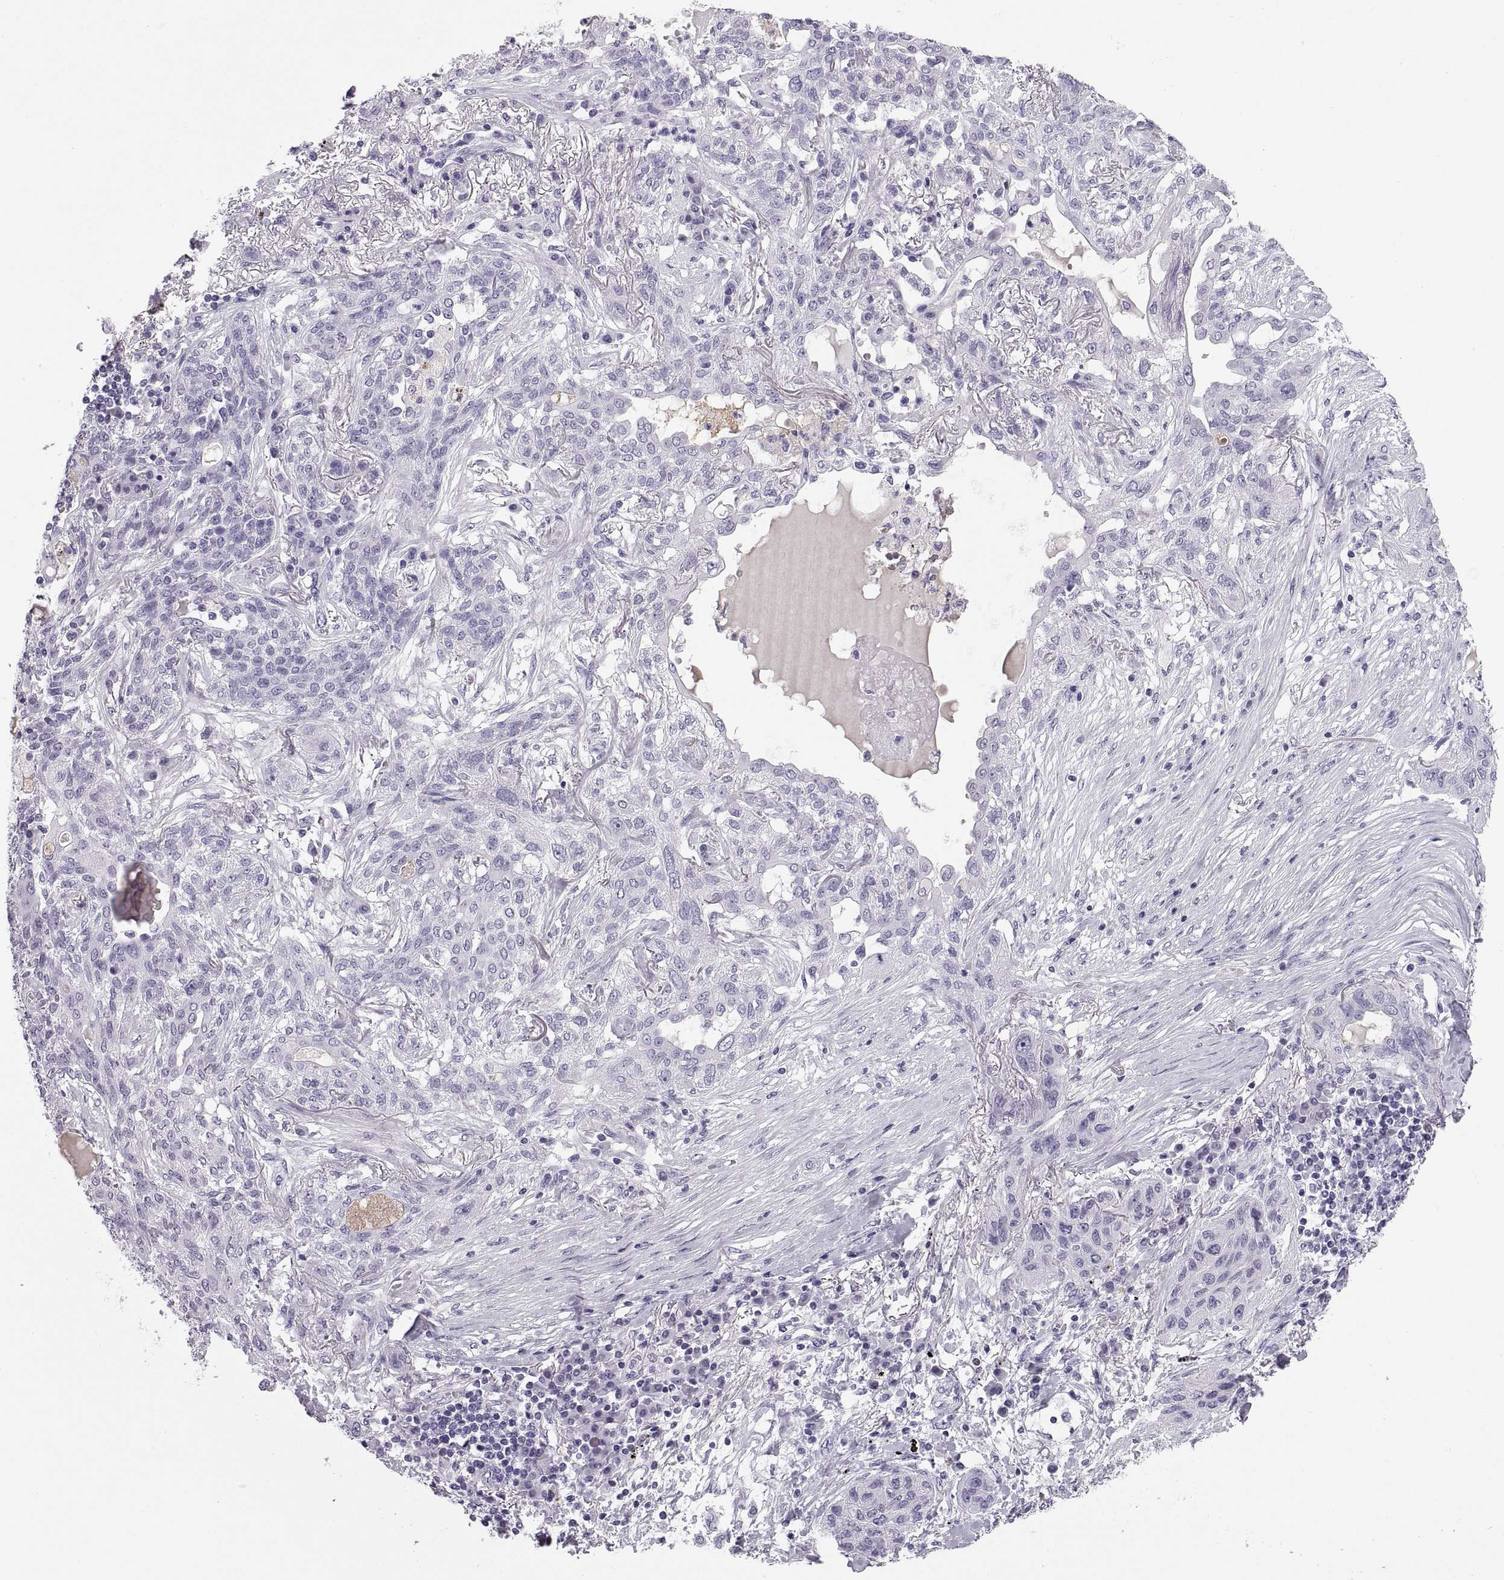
{"staining": {"intensity": "negative", "quantity": "none", "location": "none"}, "tissue": "lung cancer", "cell_type": "Tumor cells", "image_type": "cancer", "snomed": [{"axis": "morphology", "description": "Squamous cell carcinoma, NOS"}, {"axis": "topography", "description": "Lung"}], "caption": "Human squamous cell carcinoma (lung) stained for a protein using IHC reveals no positivity in tumor cells.", "gene": "QRICH2", "patient": {"sex": "female", "age": 70}}